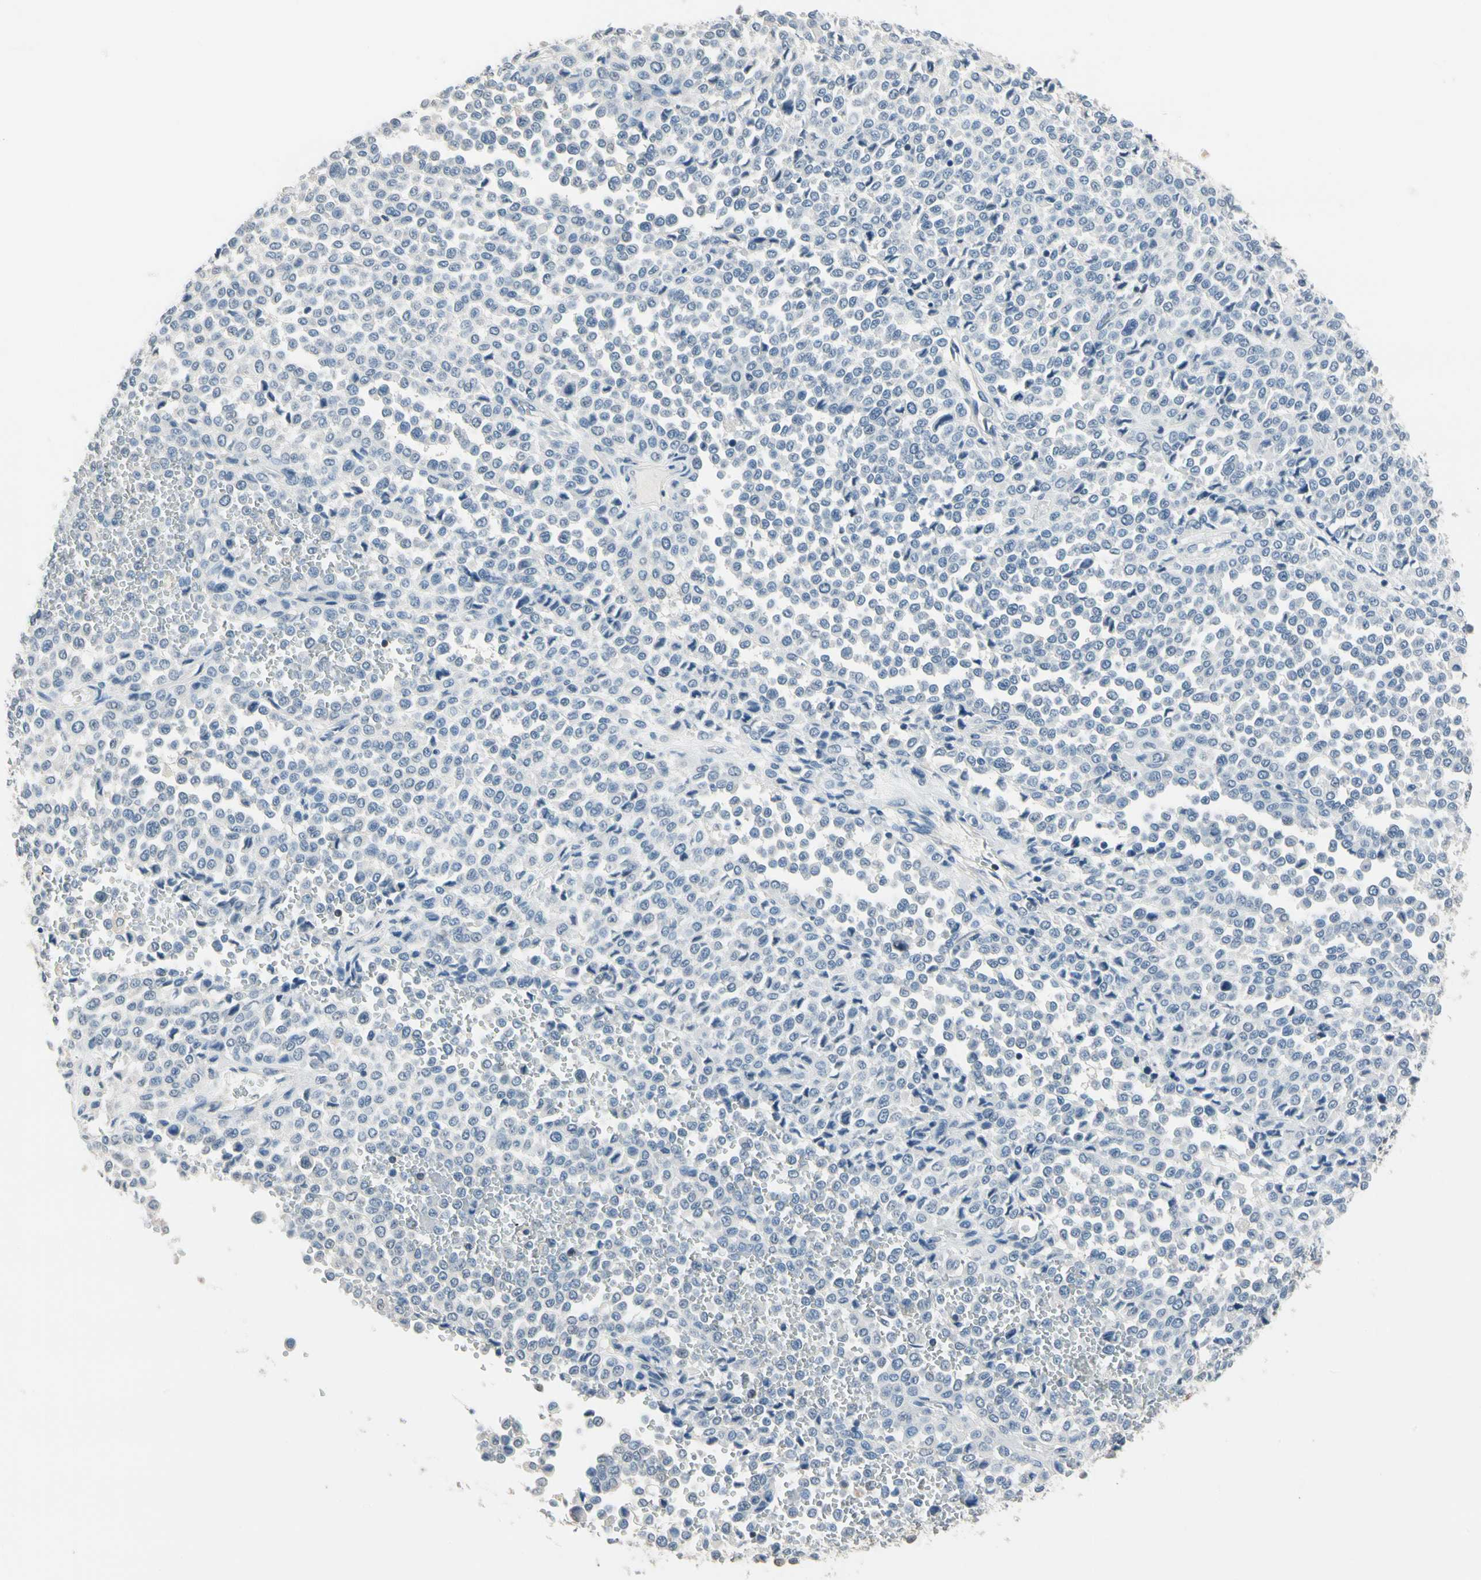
{"staining": {"intensity": "negative", "quantity": "none", "location": "none"}, "tissue": "melanoma", "cell_type": "Tumor cells", "image_type": "cancer", "snomed": [{"axis": "morphology", "description": "Malignant melanoma, Metastatic site"}, {"axis": "topography", "description": "Pancreas"}], "caption": "Malignant melanoma (metastatic site) was stained to show a protein in brown. There is no significant staining in tumor cells.", "gene": "NFATC2", "patient": {"sex": "female", "age": 30}}